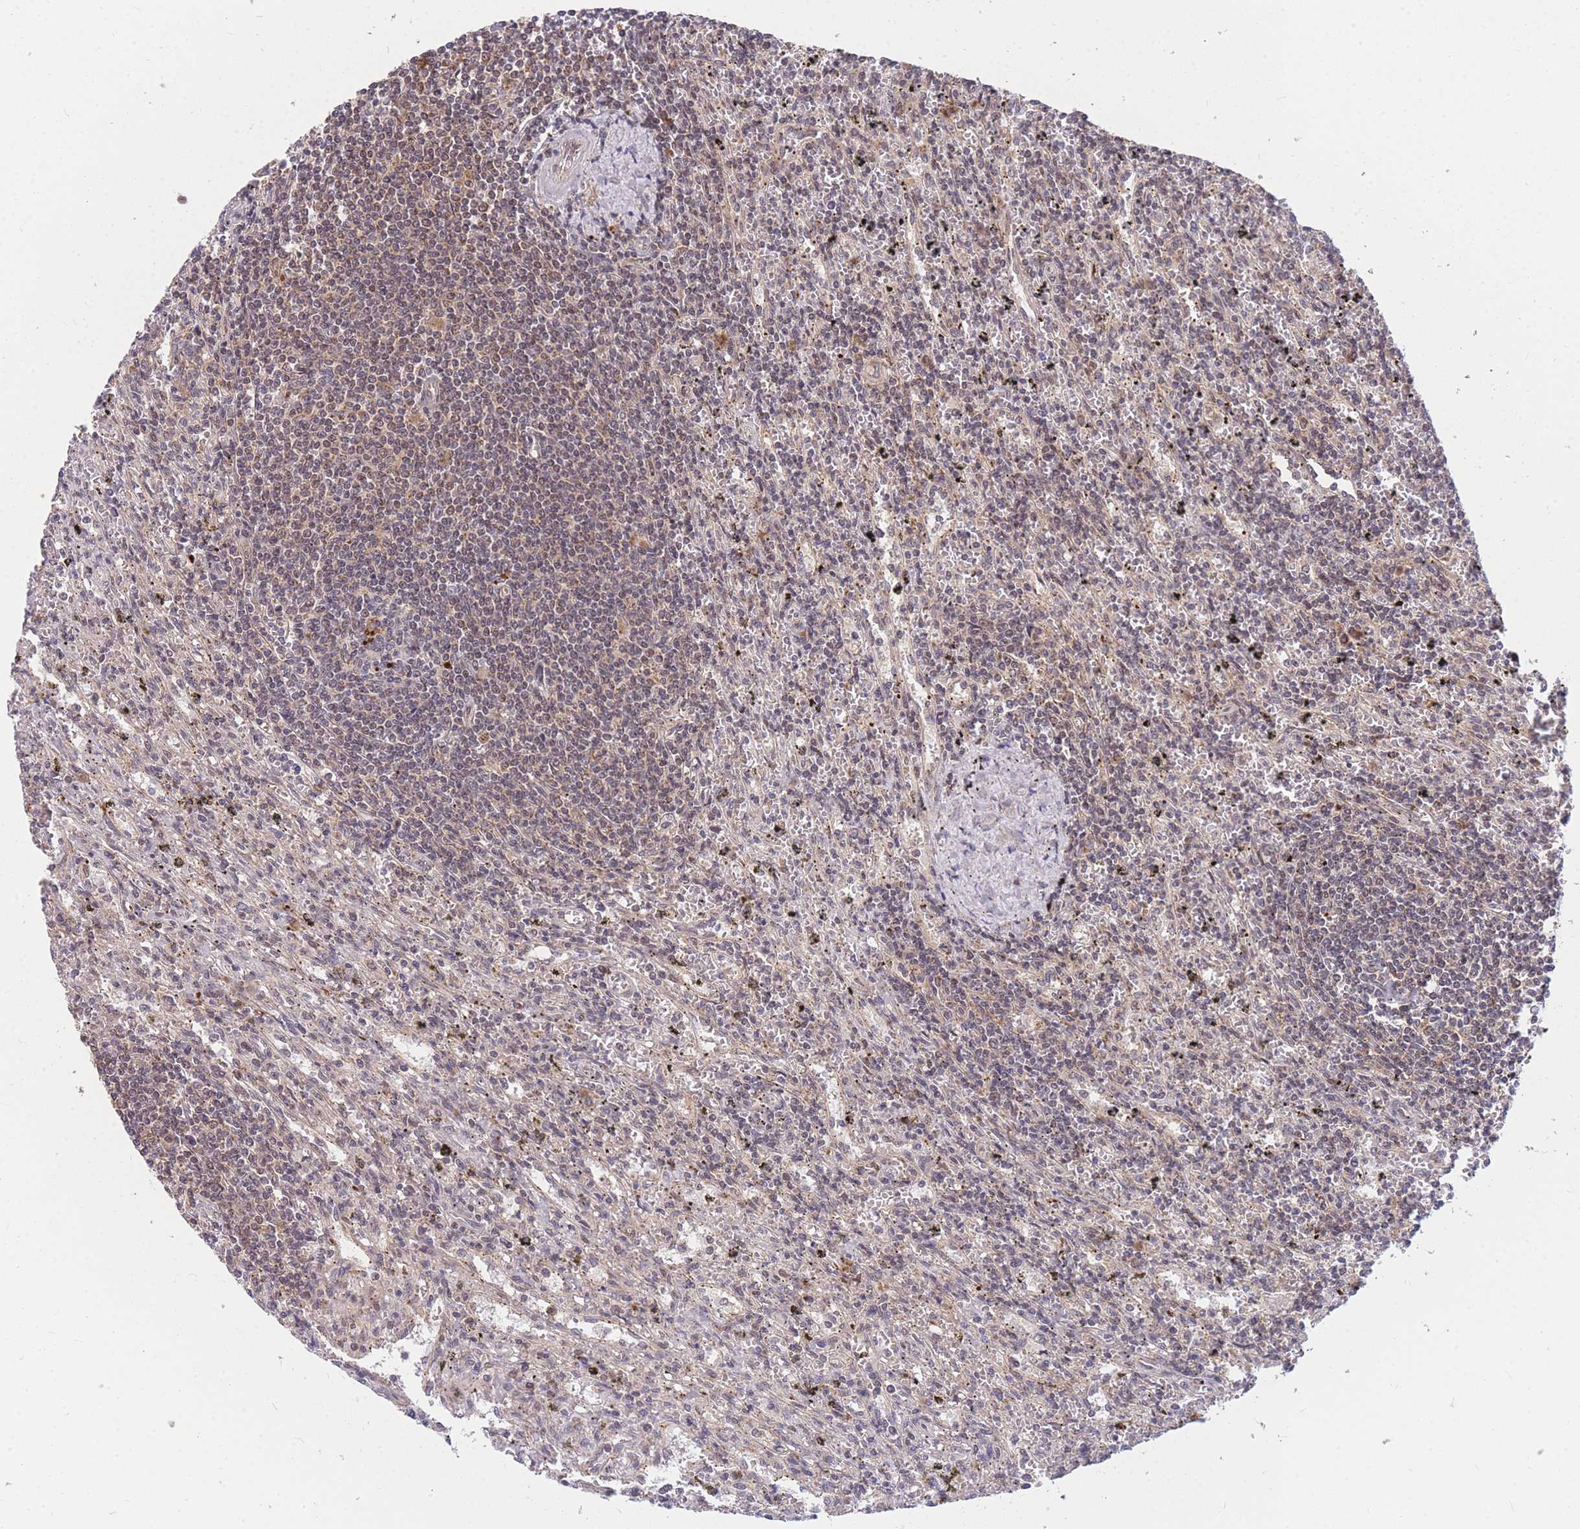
{"staining": {"intensity": "weak", "quantity": "<25%", "location": "cytoplasmic/membranous"}, "tissue": "lymphoma", "cell_type": "Tumor cells", "image_type": "cancer", "snomed": [{"axis": "morphology", "description": "Malignant lymphoma, non-Hodgkin's type, Low grade"}, {"axis": "topography", "description": "Spleen"}], "caption": "An immunohistochemistry (IHC) histopathology image of lymphoma is shown. There is no staining in tumor cells of lymphoma.", "gene": "MRPL23", "patient": {"sex": "male", "age": 76}}